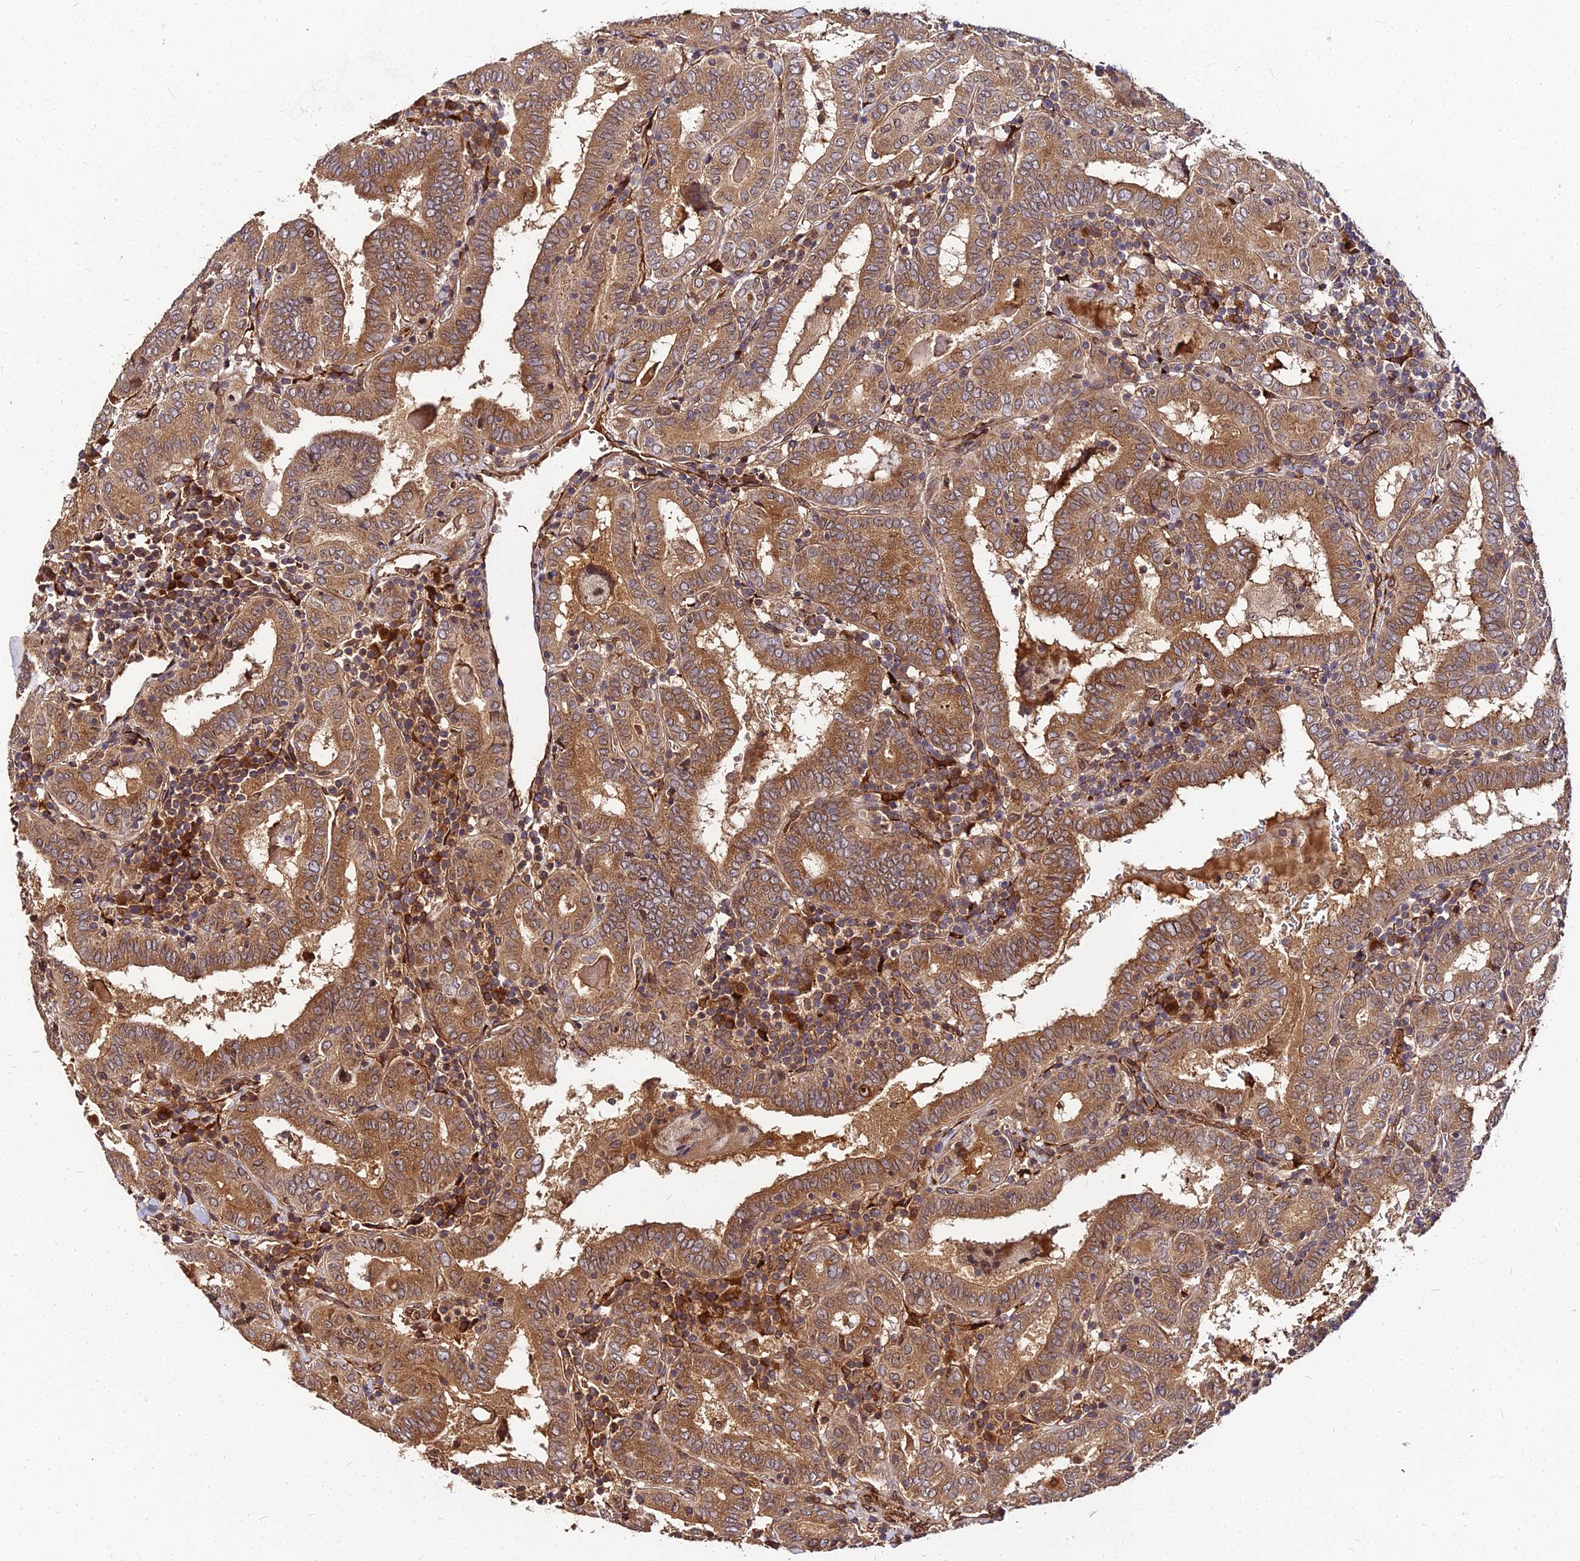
{"staining": {"intensity": "moderate", "quantity": ">75%", "location": "cytoplasmic/membranous"}, "tissue": "thyroid cancer", "cell_type": "Tumor cells", "image_type": "cancer", "snomed": [{"axis": "morphology", "description": "Papillary adenocarcinoma, NOS"}, {"axis": "topography", "description": "Thyroid gland"}], "caption": "Immunohistochemistry (IHC) (DAB) staining of thyroid papillary adenocarcinoma shows moderate cytoplasmic/membranous protein expression in about >75% of tumor cells.", "gene": "PDE4D", "patient": {"sex": "female", "age": 72}}